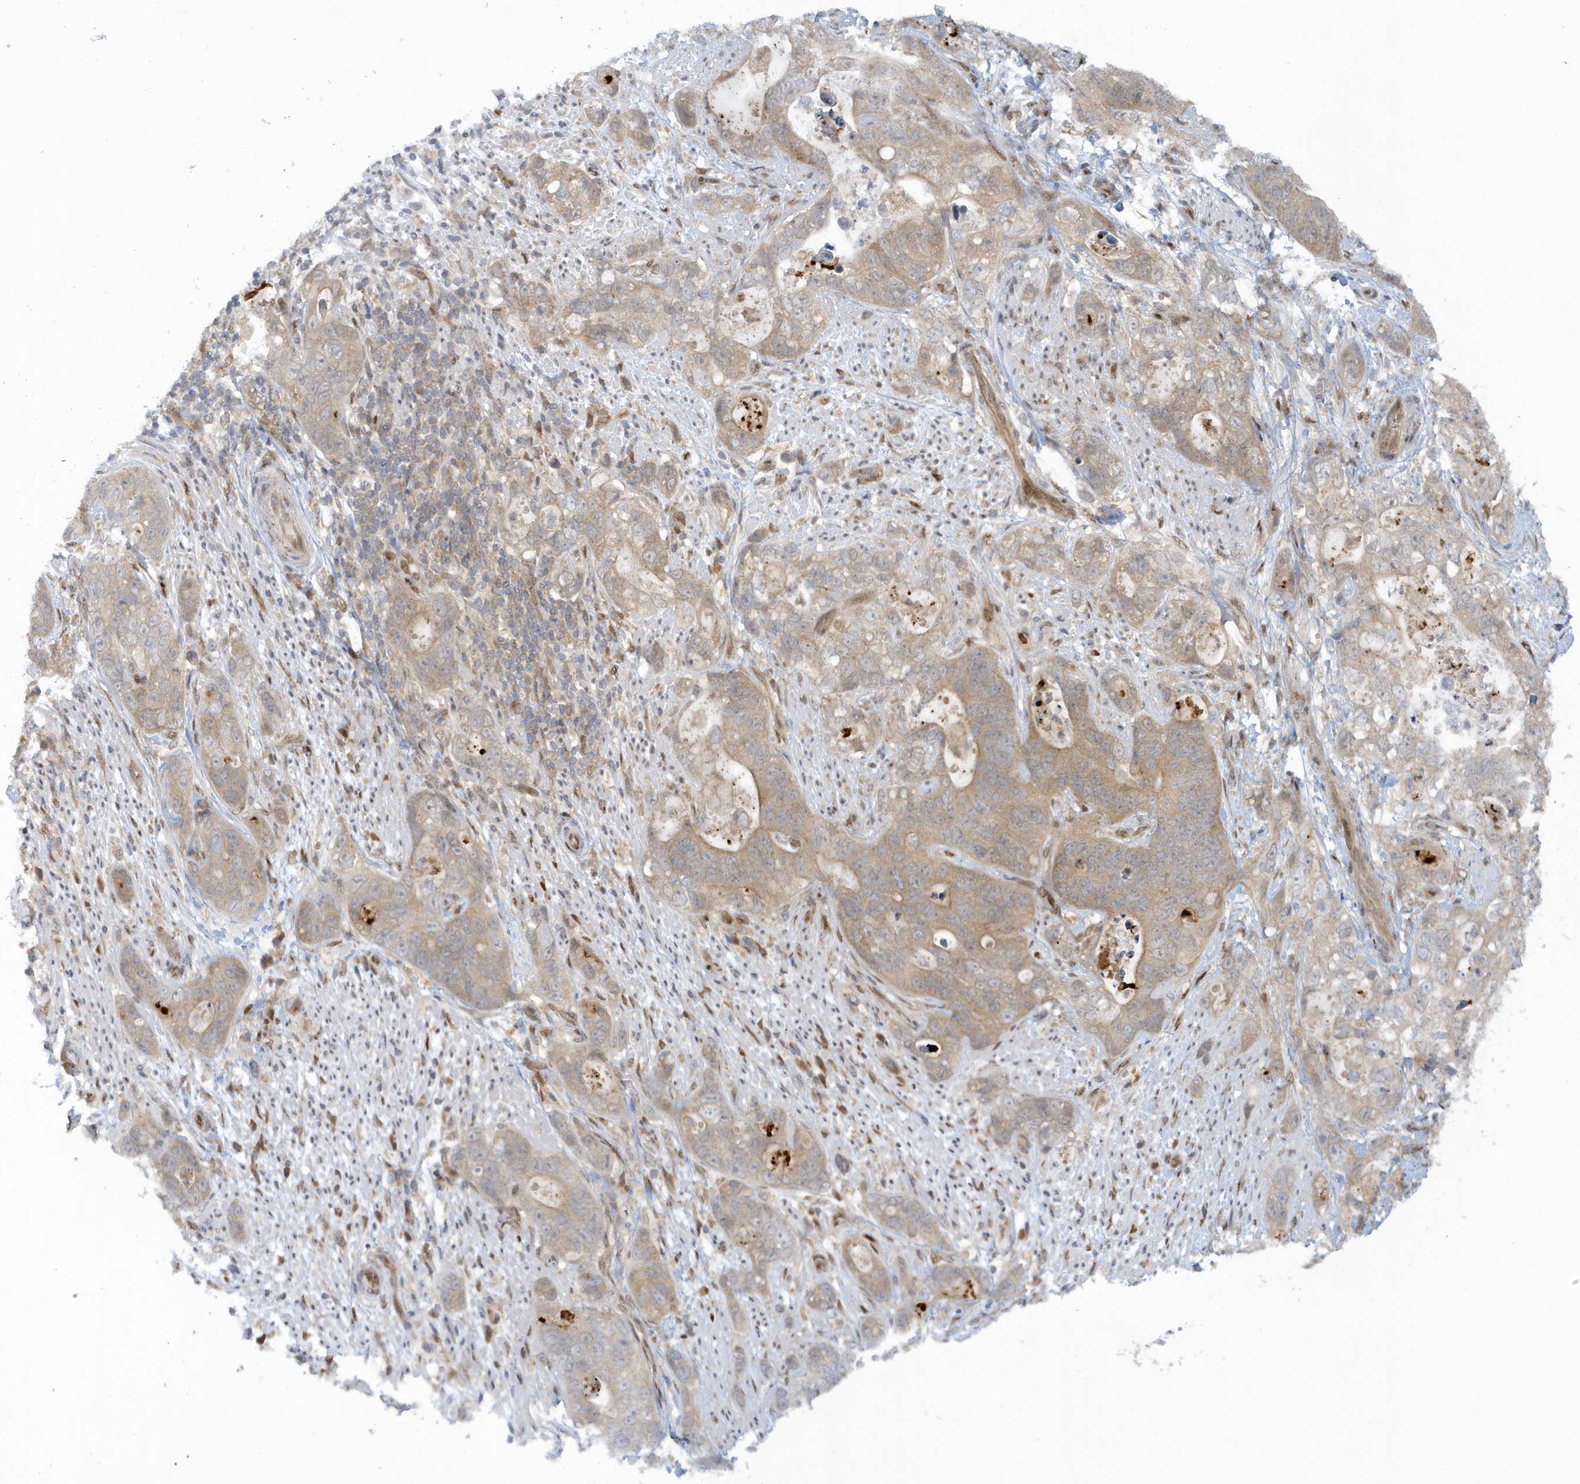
{"staining": {"intensity": "weak", "quantity": "25%-75%", "location": "cytoplasmic/membranous"}, "tissue": "stomach cancer", "cell_type": "Tumor cells", "image_type": "cancer", "snomed": [{"axis": "morphology", "description": "Adenocarcinoma, NOS"}, {"axis": "topography", "description": "Stomach"}], "caption": "Protein staining by immunohistochemistry exhibits weak cytoplasmic/membranous positivity in about 25%-75% of tumor cells in adenocarcinoma (stomach).", "gene": "ATG4A", "patient": {"sex": "female", "age": 89}}